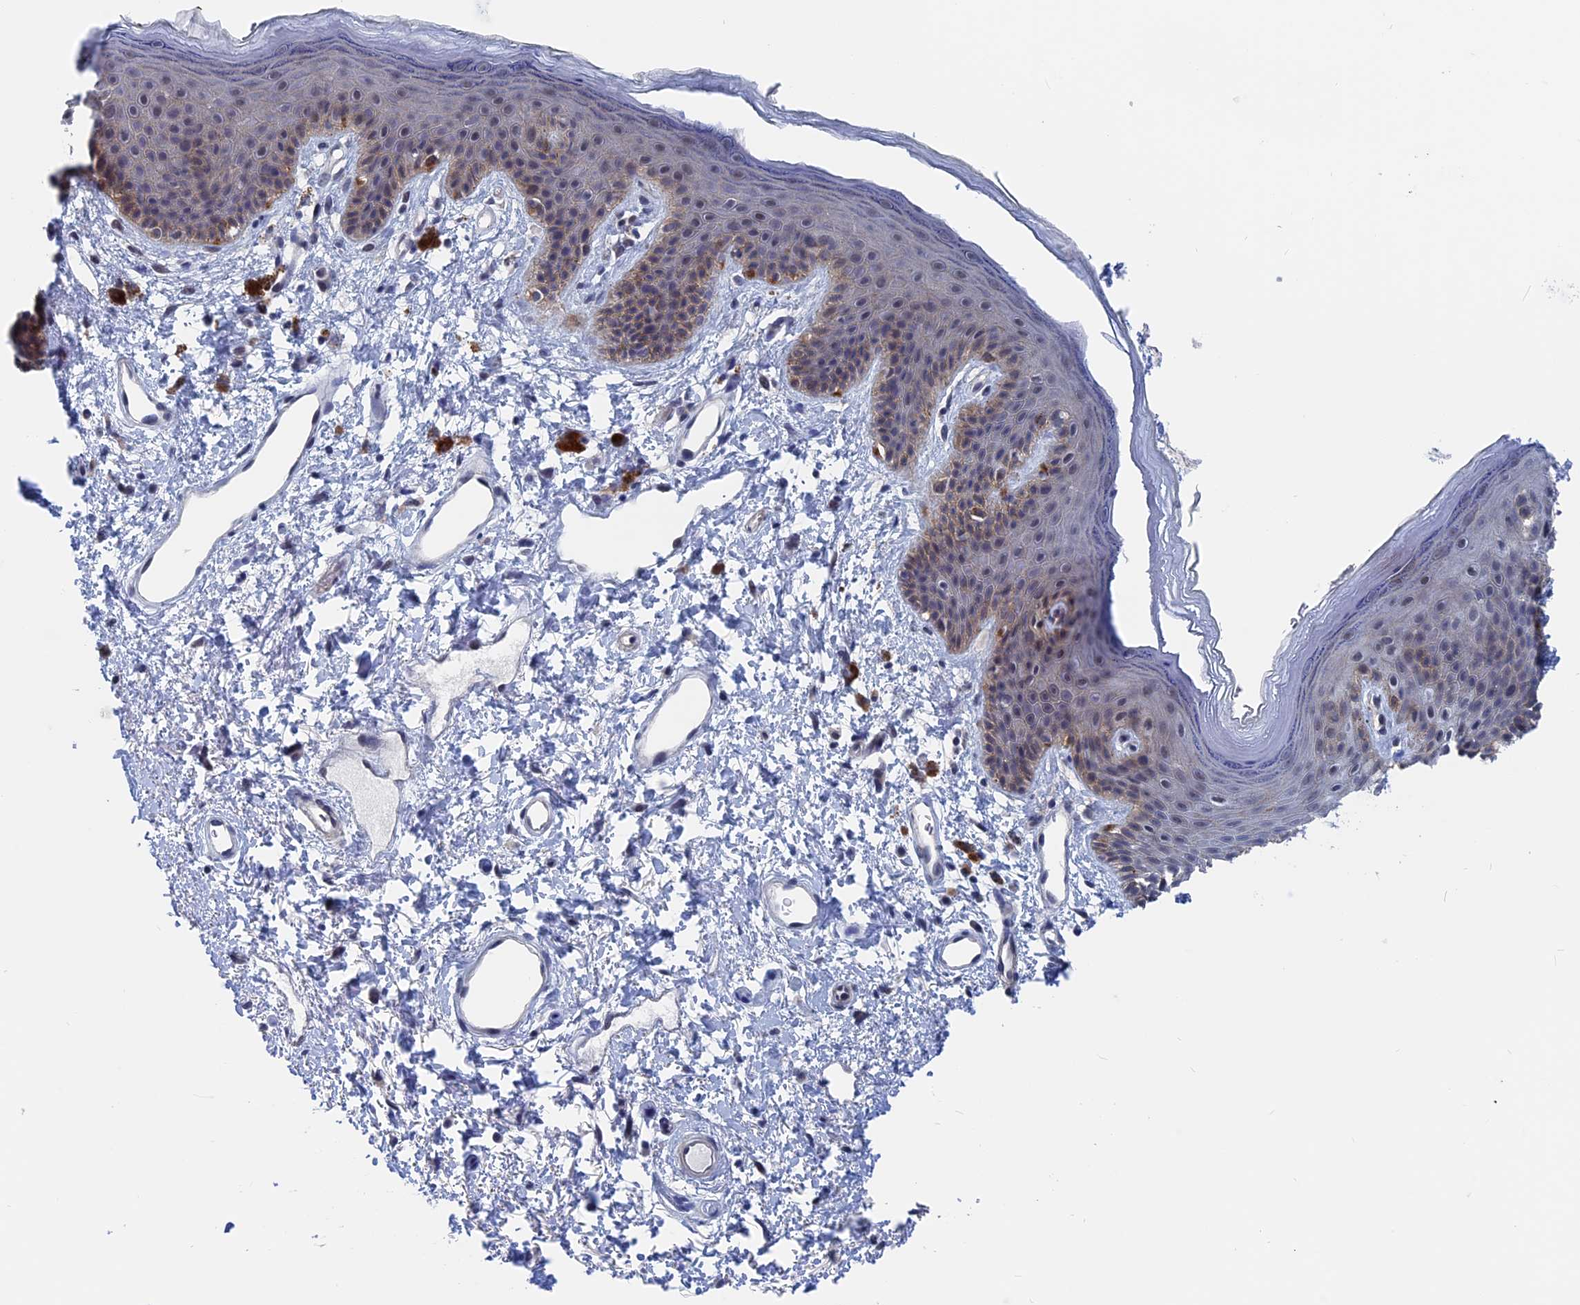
{"staining": {"intensity": "weak", "quantity": "<25%", "location": "cytoplasmic/membranous"}, "tissue": "skin", "cell_type": "Epidermal cells", "image_type": "normal", "snomed": [{"axis": "morphology", "description": "Normal tissue, NOS"}, {"axis": "topography", "description": "Anal"}], "caption": "Immunohistochemistry of benign human skin shows no positivity in epidermal cells.", "gene": "MARCHF3", "patient": {"sex": "female", "age": 46}}